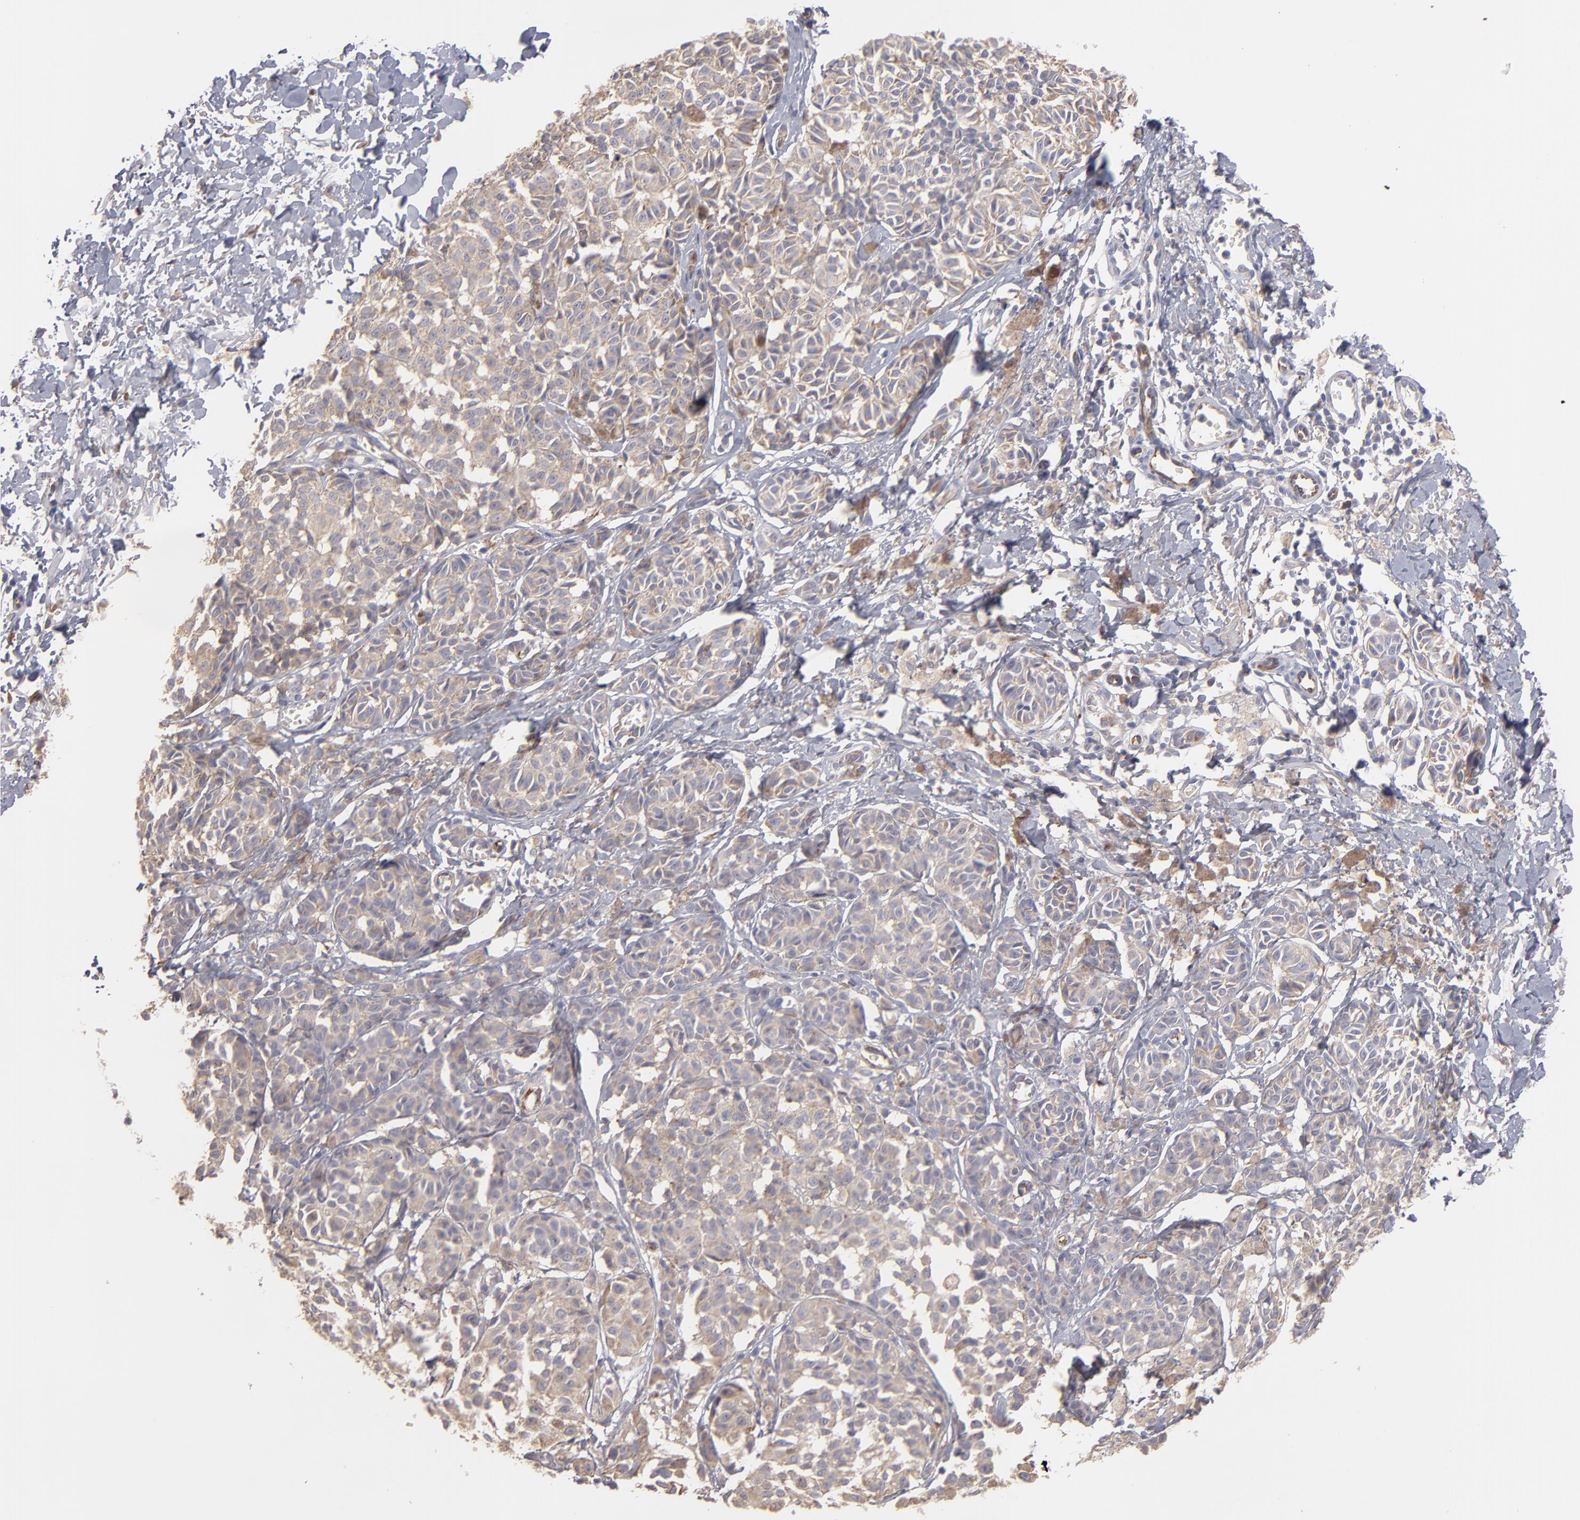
{"staining": {"intensity": "weak", "quantity": "25%-75%", "location": "cytoplasmic/membranous"}, "tissue": "melanoma", "cell_type": "Tumor cells", "image_type": "cancer", "snomed": [{"axis": "morphology", "description": "Malignant melanoma, NOS"}, {"axis": "topography", "description": "Skin"}], "caption": "Approximately 25%-75% of tumor cells in human melanoma demonstrate weak cytoplasmic/membranous protein staining as visualized by brown immunohistochemical staining.", "gene": "ENTPD5", "patient": {"sex": "male", "age": 76}}